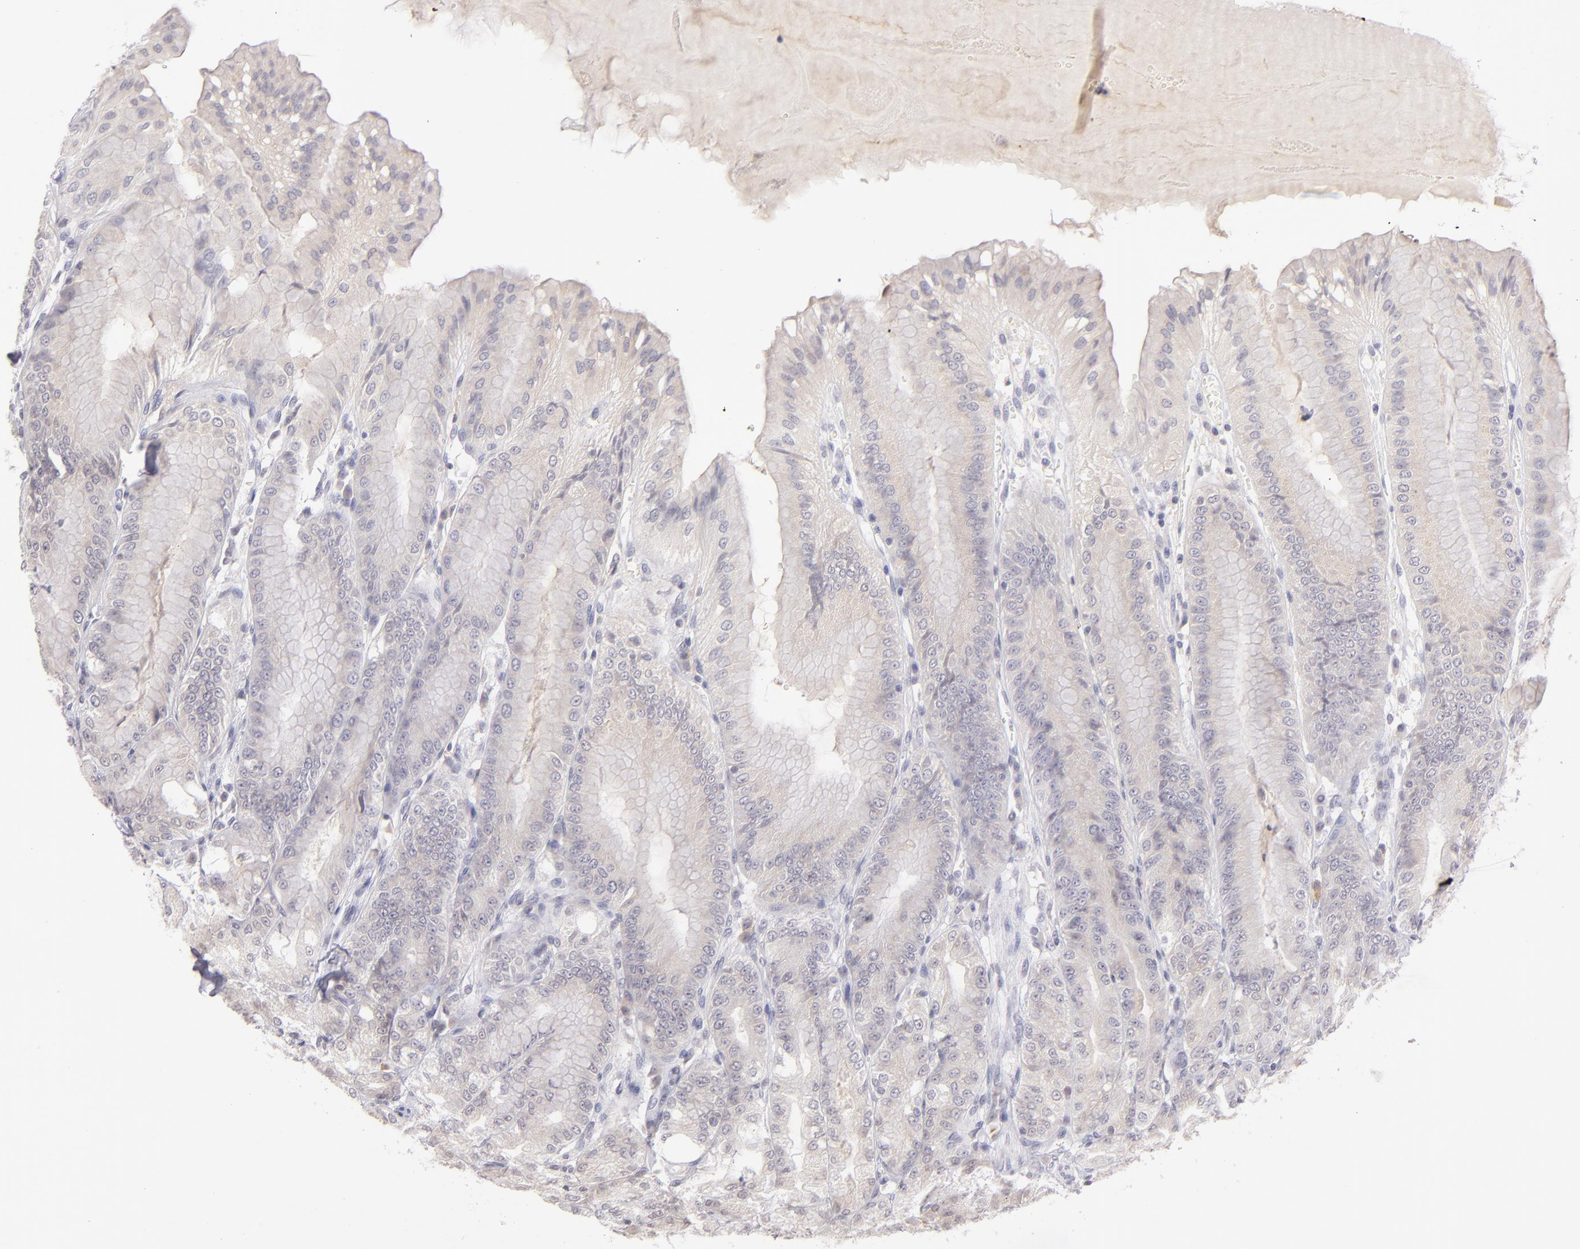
{"staining": {"intensity": "weak", "quantity": "<25%", "location": "cytoplasmic/membranous"}, "tissue": "stomach", "cell_type": "Glandular cells", "image_type": "normal", "snomed": [{"axis": "morphology", "description": "Normal tissue, NOS"}, {"axis": "topography", "description": "Stomach, lower"}], "caption": "An image of human stomach is negative for staining in glandular cells. (Brightfield microscopy of DAB immunohistochemistry (IHC) at high magnification).", "gene": "IL2RA", "patient": {"sex": "male", "age": 71}}